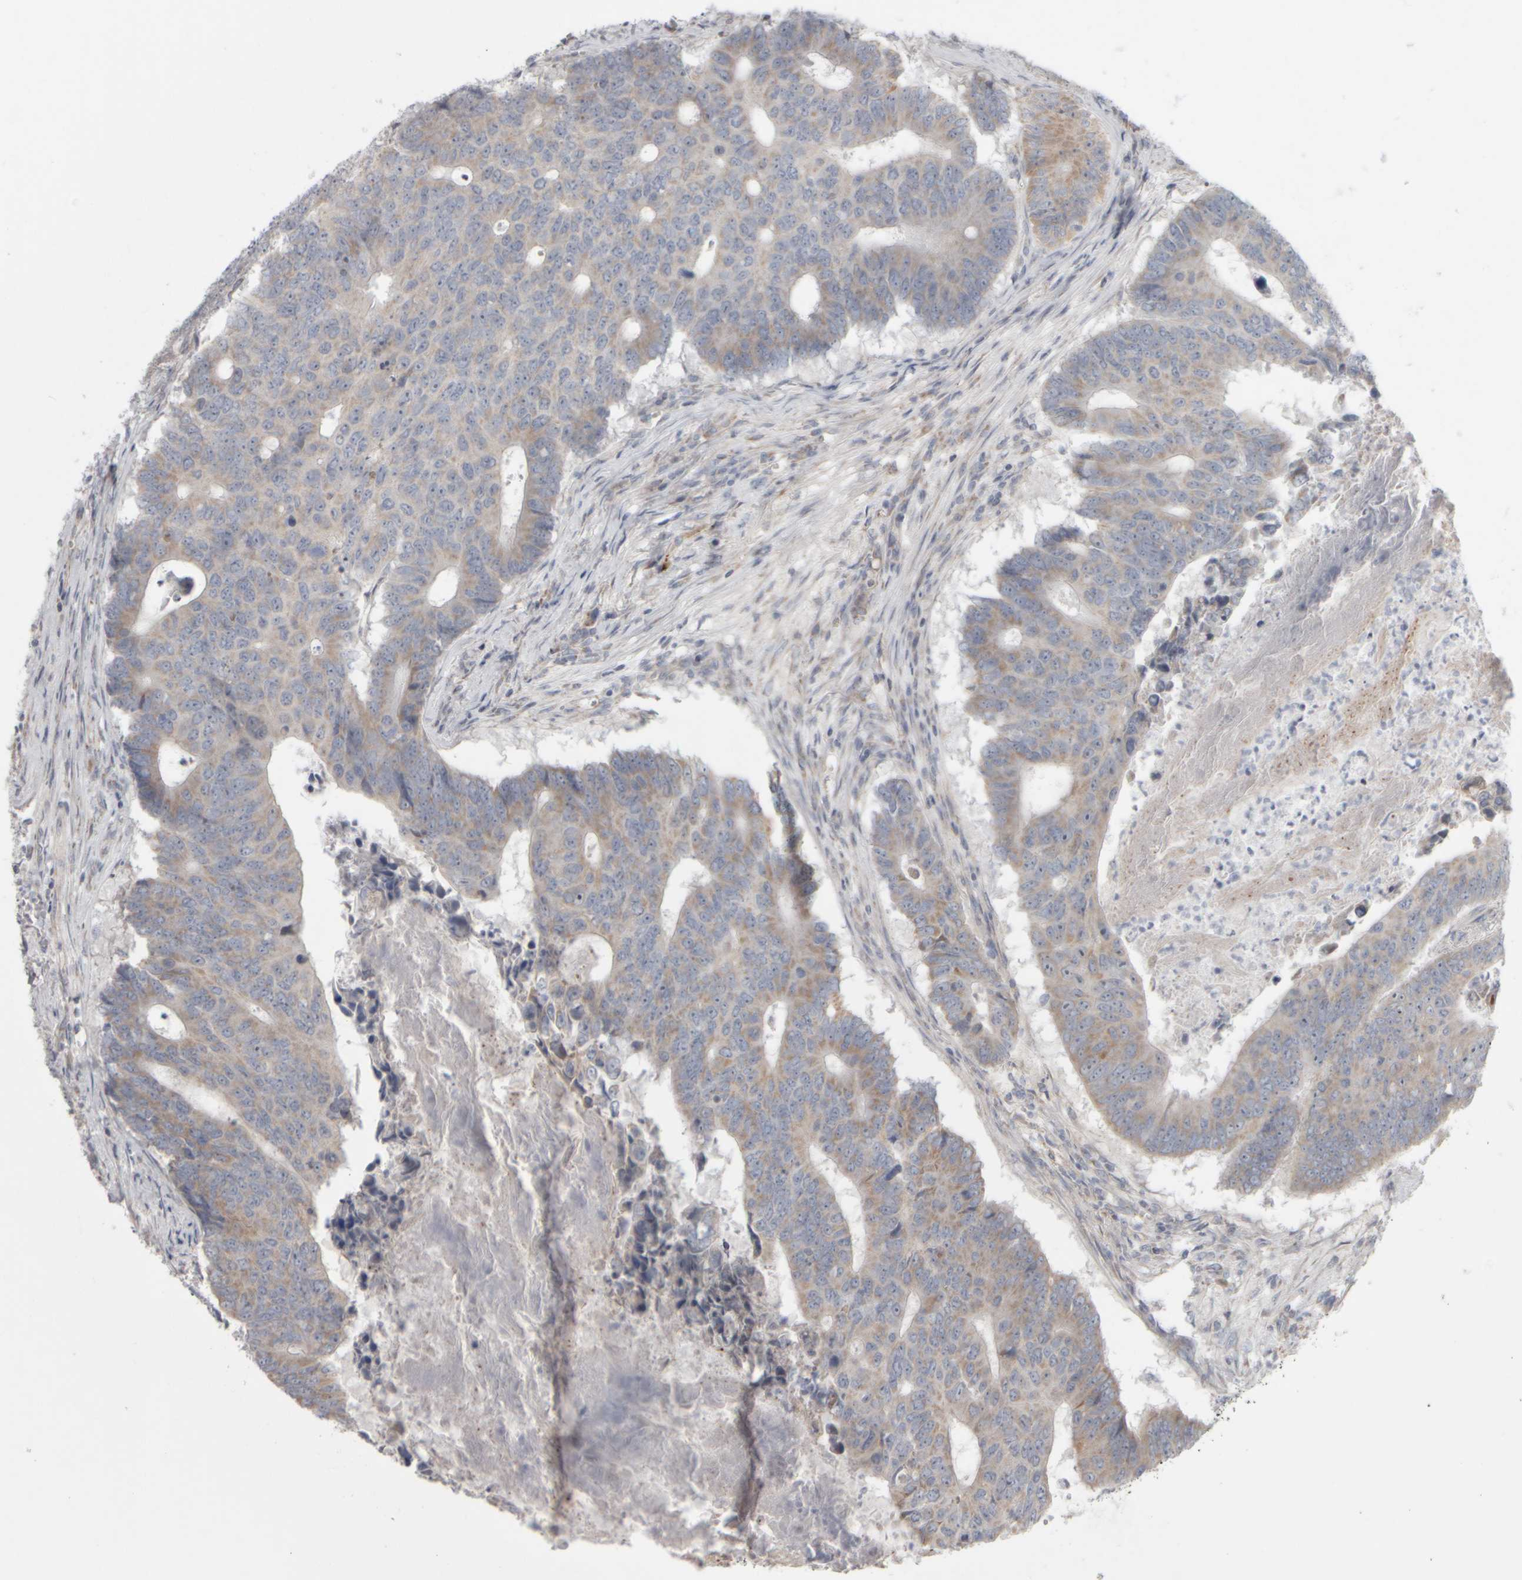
{"staining": {"intensity": "weak", "quantity": "25%-75%", "location": "cytoplasmic/membranous"}, "tissue": "colorectal cancer", "cell_type": "Tumor cells", "image_type": "cancer", "snomed": [{"axis": "morphology", "description": "Adenocarcinoma, NOS"}, {"axis": "topography", "description": "Colon"}], "caption": "The photomicrograph displays immunohistochemical staining of colorectal adenocarcinoma. There is weak cytoplasmic/membranous staining is identified in about 25%-75% of tumor cells.", "gene": "SCO1", "patient": {"sex": "male", "age": 87}}